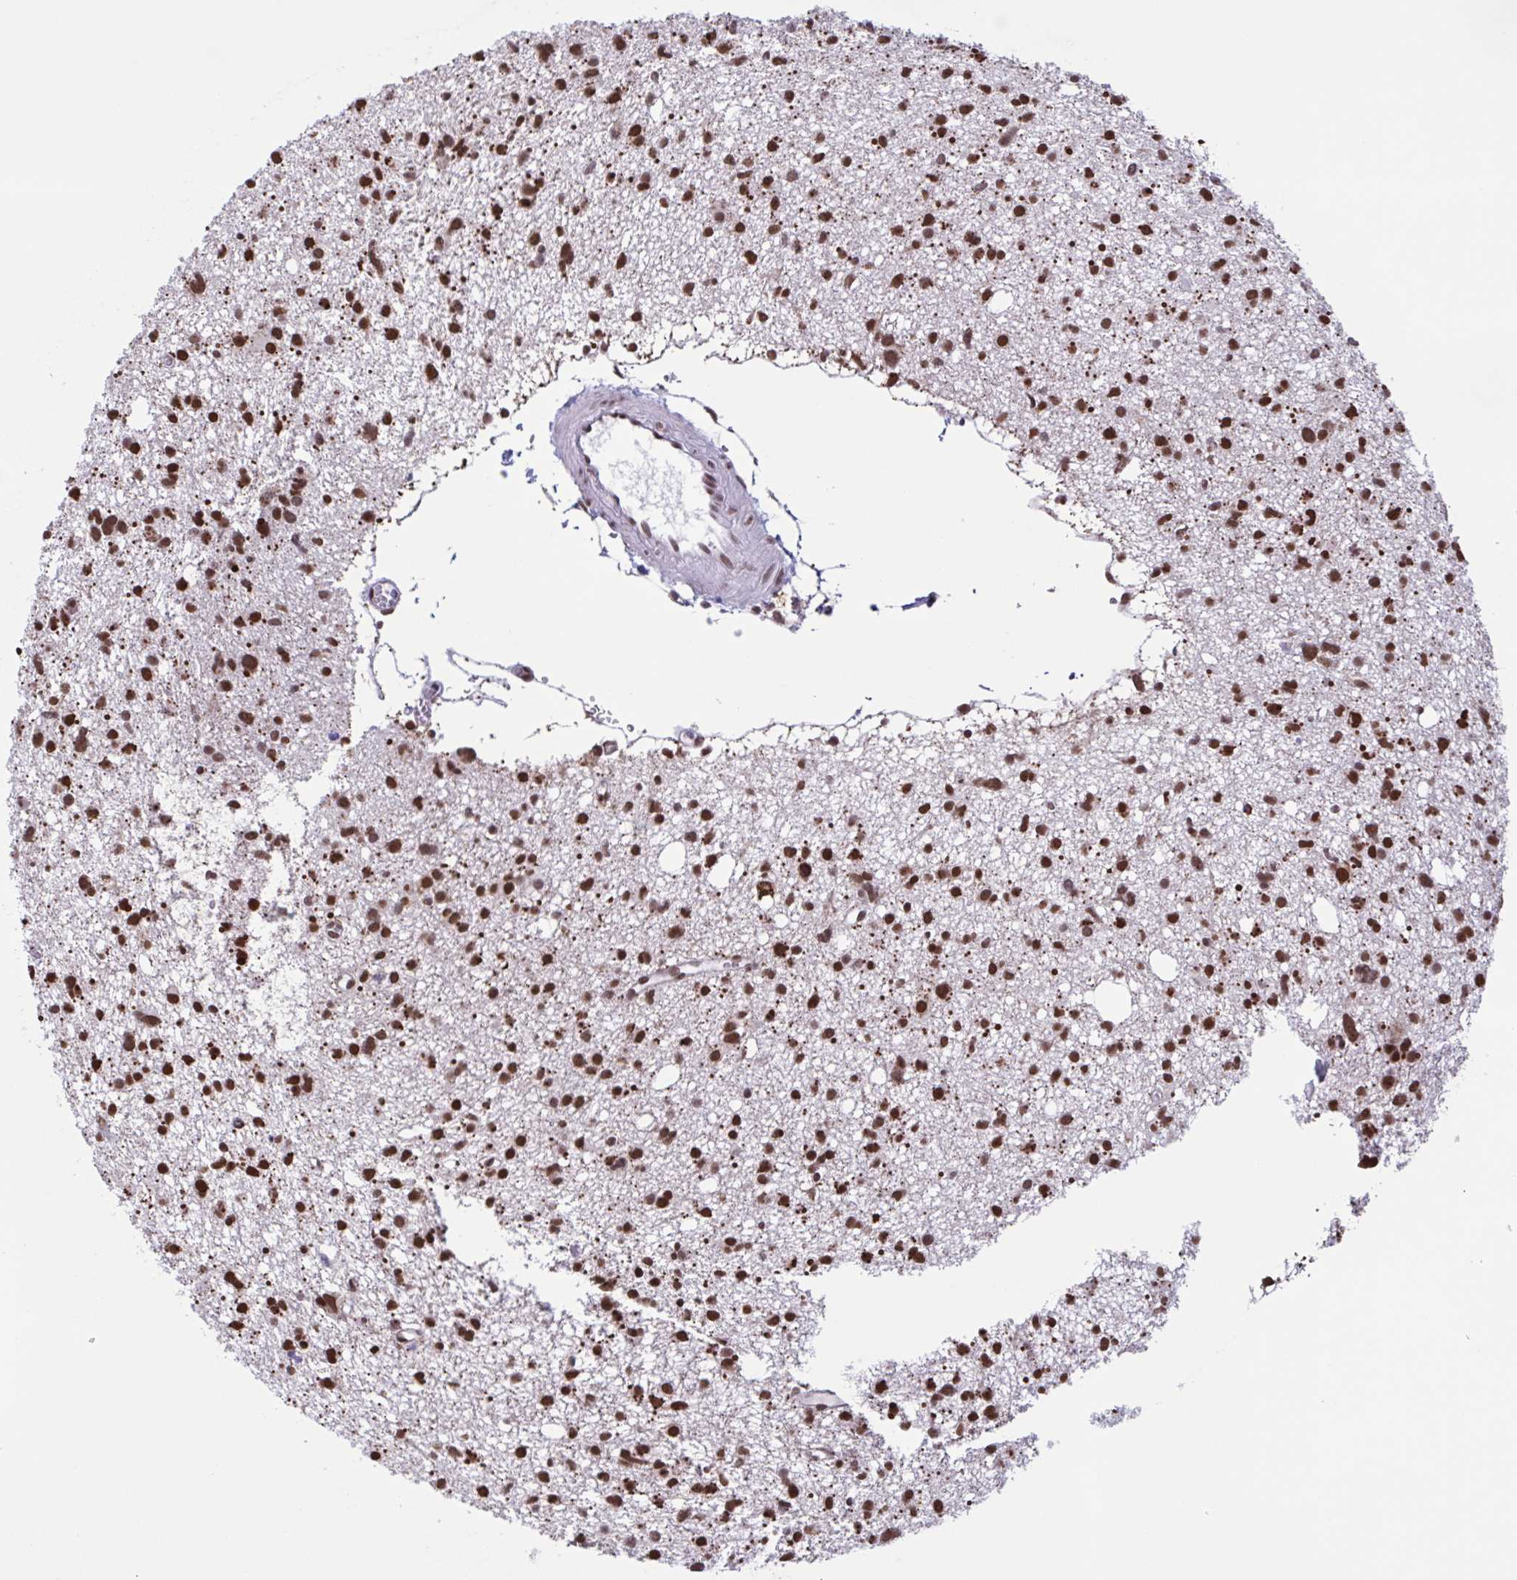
{"staining": {"intensity": "strong", "quantity": ">75%", "location": "nuclear"}, "tissue": "glioma", "cell_type": "Tumor cells", "image_type": "cancer", "snomed": [{"axis": "morphology", "description": "Glioma, malignant, High grade"}, {"axis": "topography", "description": "Brain"}], "caption": "Glioma stained with DAB immunohistochemistry (IHC) demonstrates high levels of strong nuclear positivity in about >75% of tumor cells.", "gene": "TIMM21", "patient": {"sex": "male", "age": 23}}